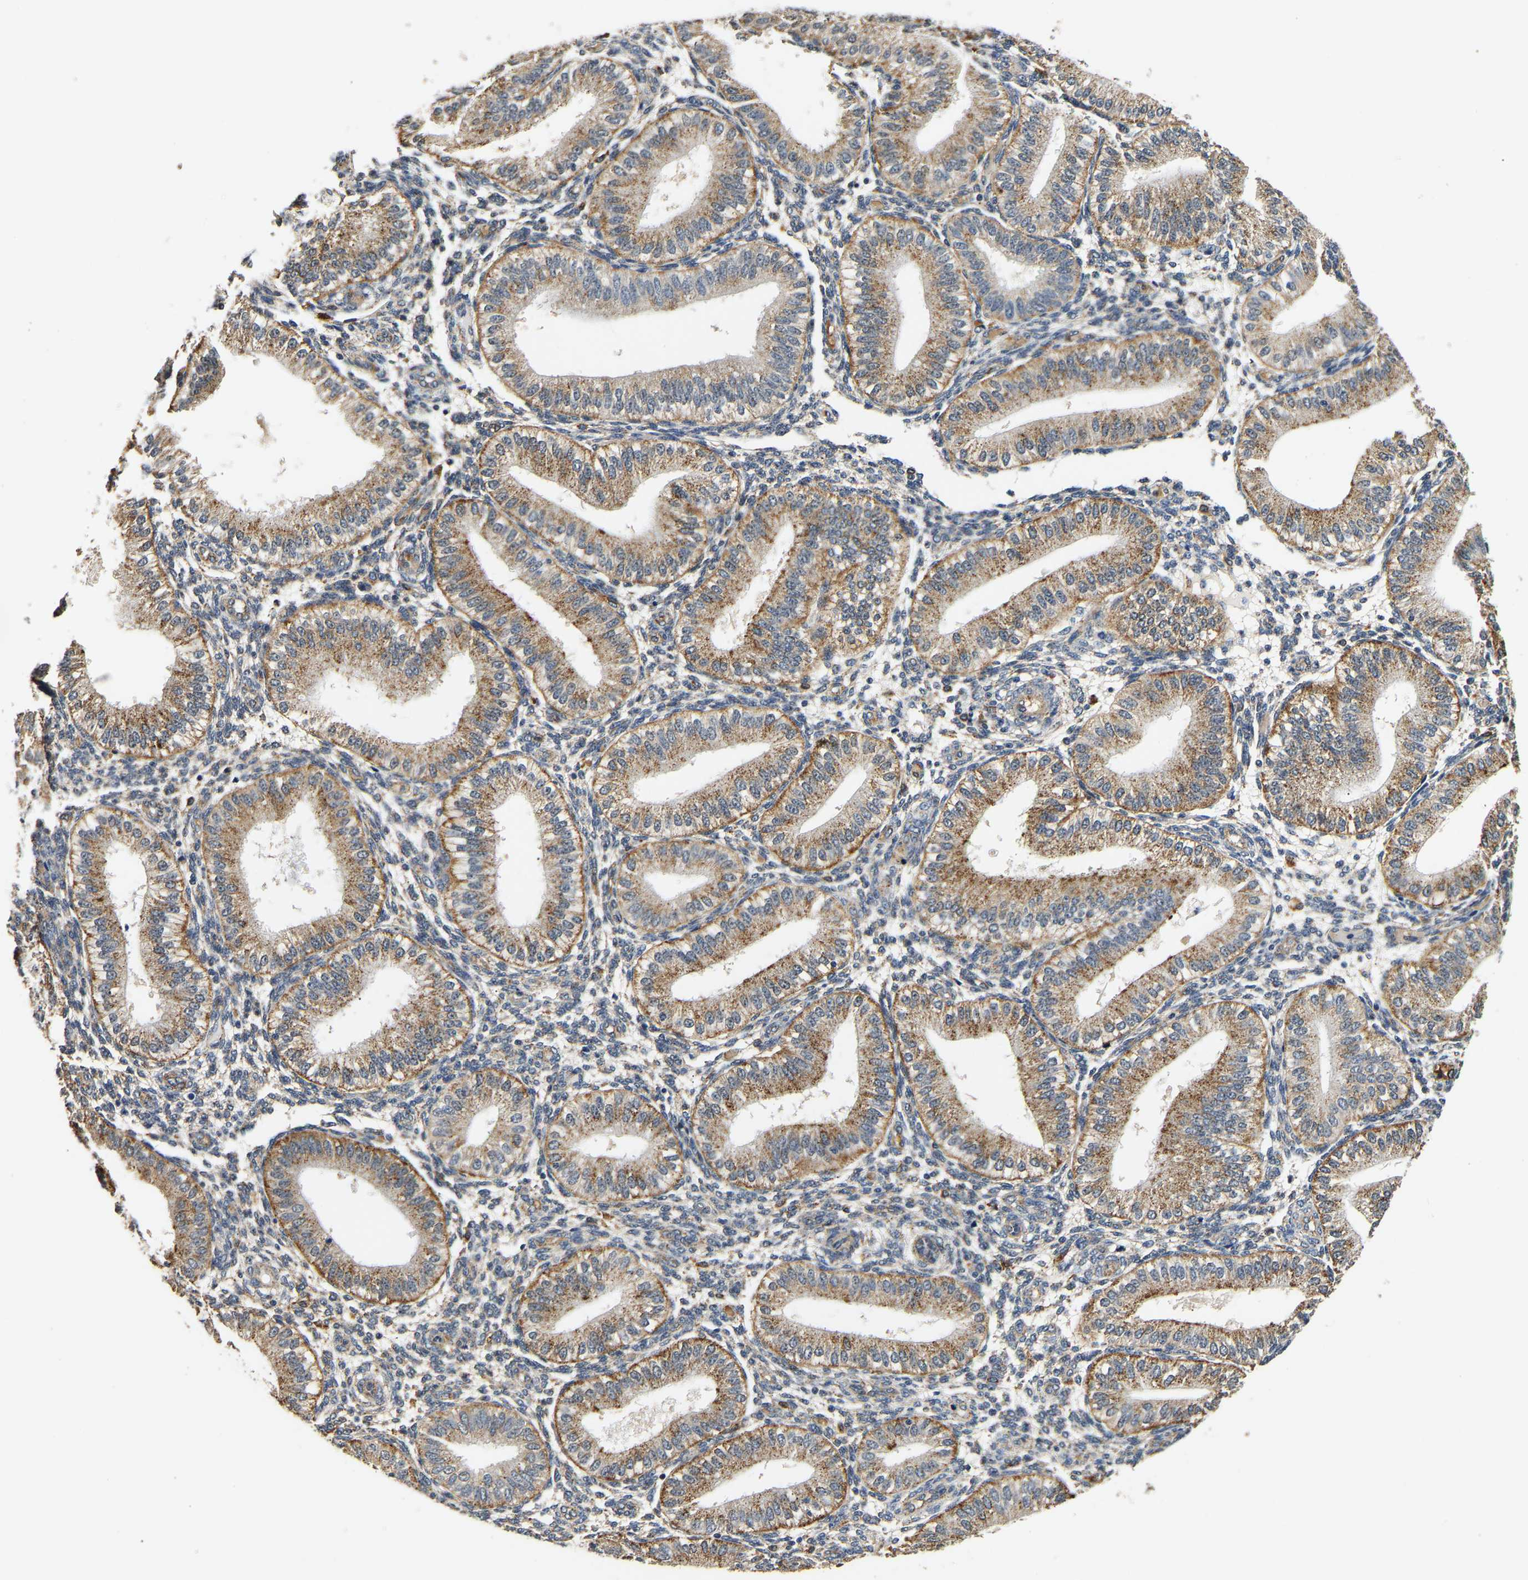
{"staining": {"intensity": "weak", "quantity": "25%-75%", "location": "cytoplasmic/membranous"}, "tissue": "endometrium", "cell_type": "Cells in endometrial stroma", "image_type": "normal", "snomed": [{"axis": "morphology", "description": "Normal tissue, NOS"}, {"axis": "topography", "description": "Endometrium"}], "caption": "Weak cytoplasmic/membranous expression is identified in approximately 25%-75% of cells in endometrial stroma in unremarkable endometrium.", "gene": "SMU1", "patient": {"sex": "female", "age": 39}}